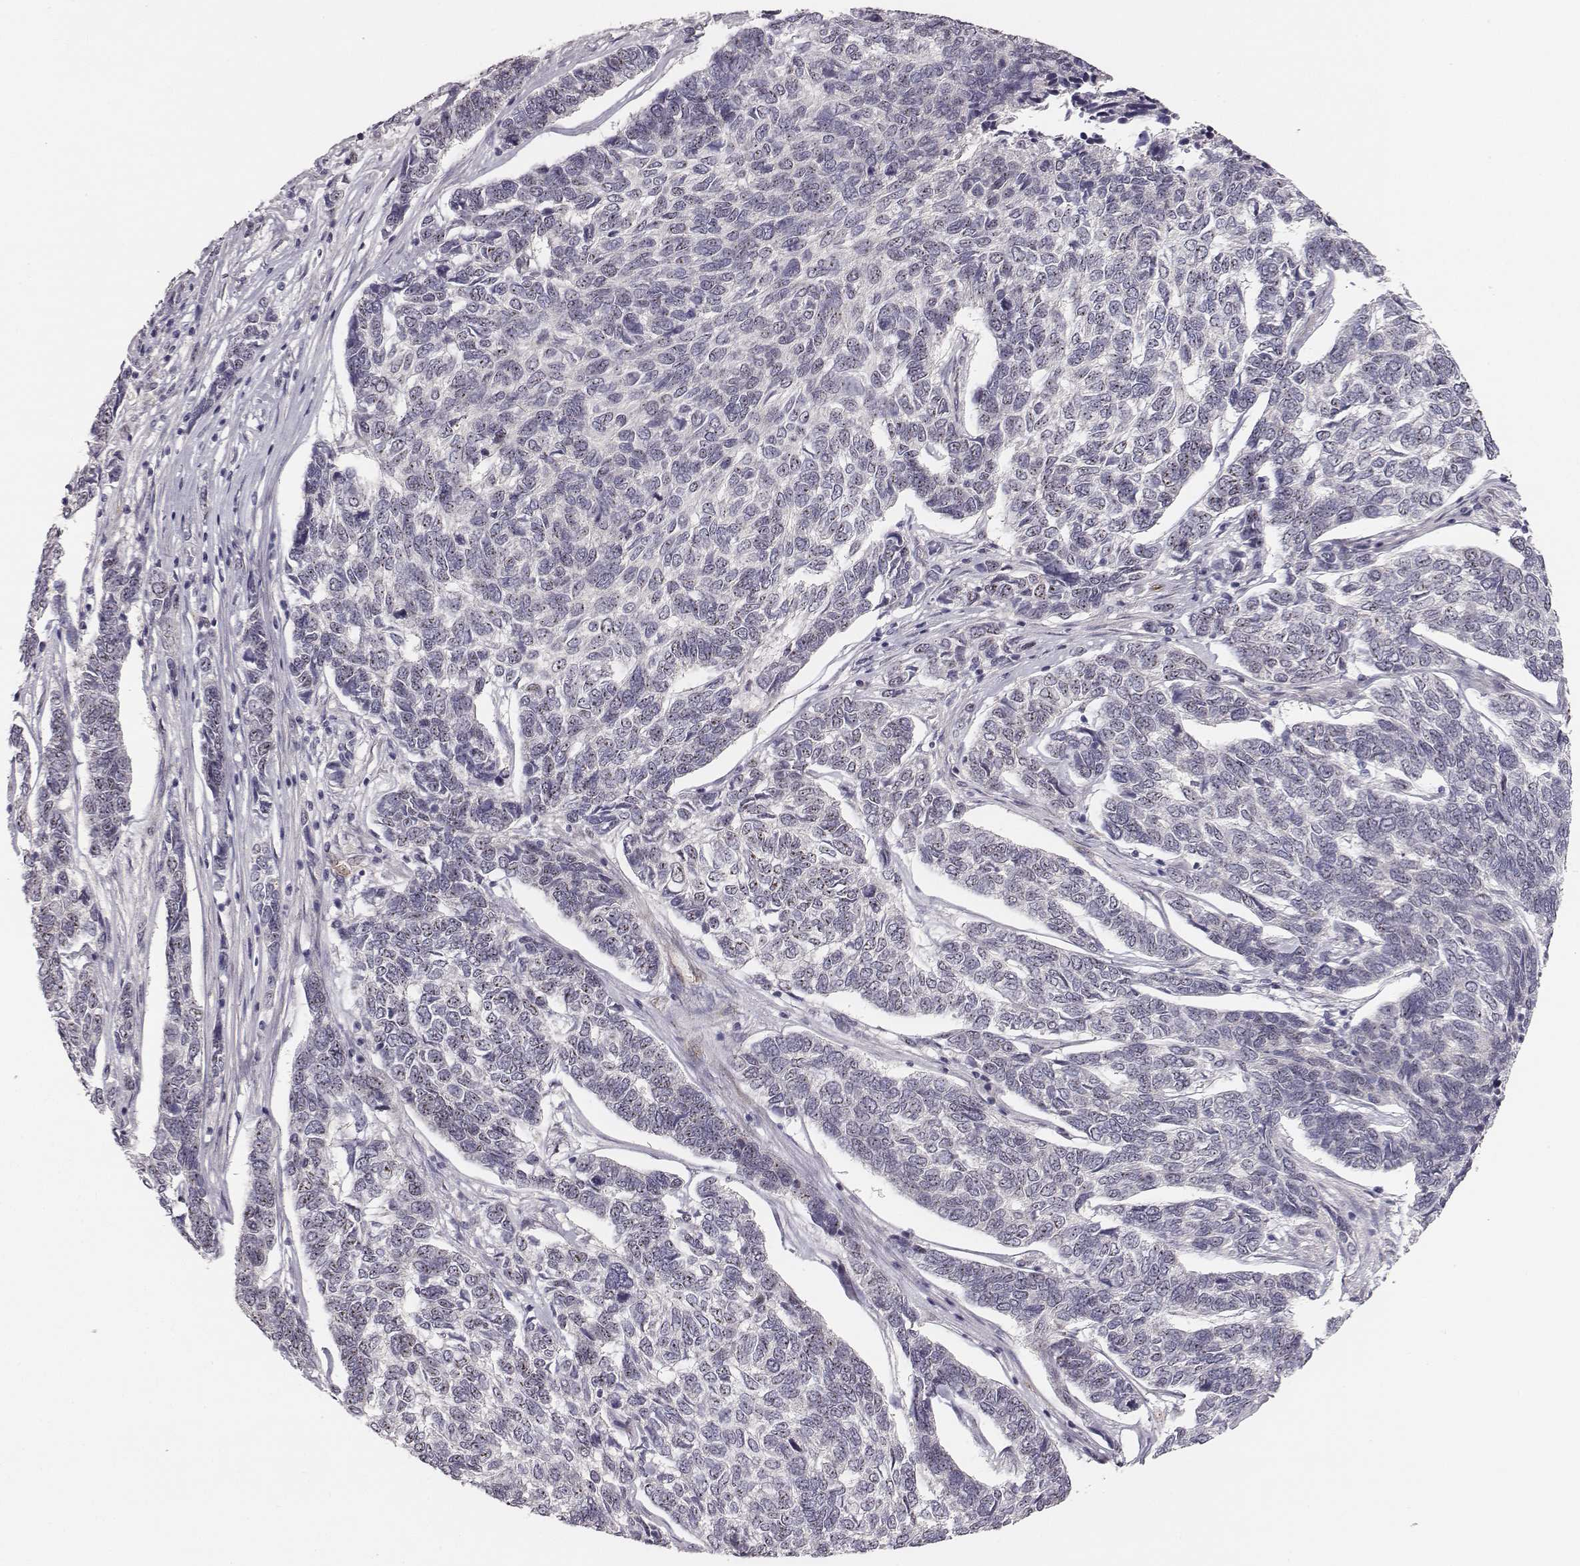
{"staining": {"intensity": "negative", "quantity": "none", "location": "none"}, "tissue": "skin cancer", "cell_type": "Tumor cells", "image_type": "cancer", "snomed": [{"axis": "morphology", "description": "Basal cell carcinoma"}, {"axis": "topography", "description": "Skin"}], "caption": "IHC image of neoplastic tissue: human skin cancer (basal cell carcinoma) stained with DAB demonstrates no significant protein positivity in tumor cells. The staining was performed using DAB (3,3'-diaminobenzidine) to visualize the protein expression in brown, while the nuclei were stained in blue with hematoxylin (Magnification: 20x).", "gene": "NIFK", "patient": {"sex": "female", "age": 65}}